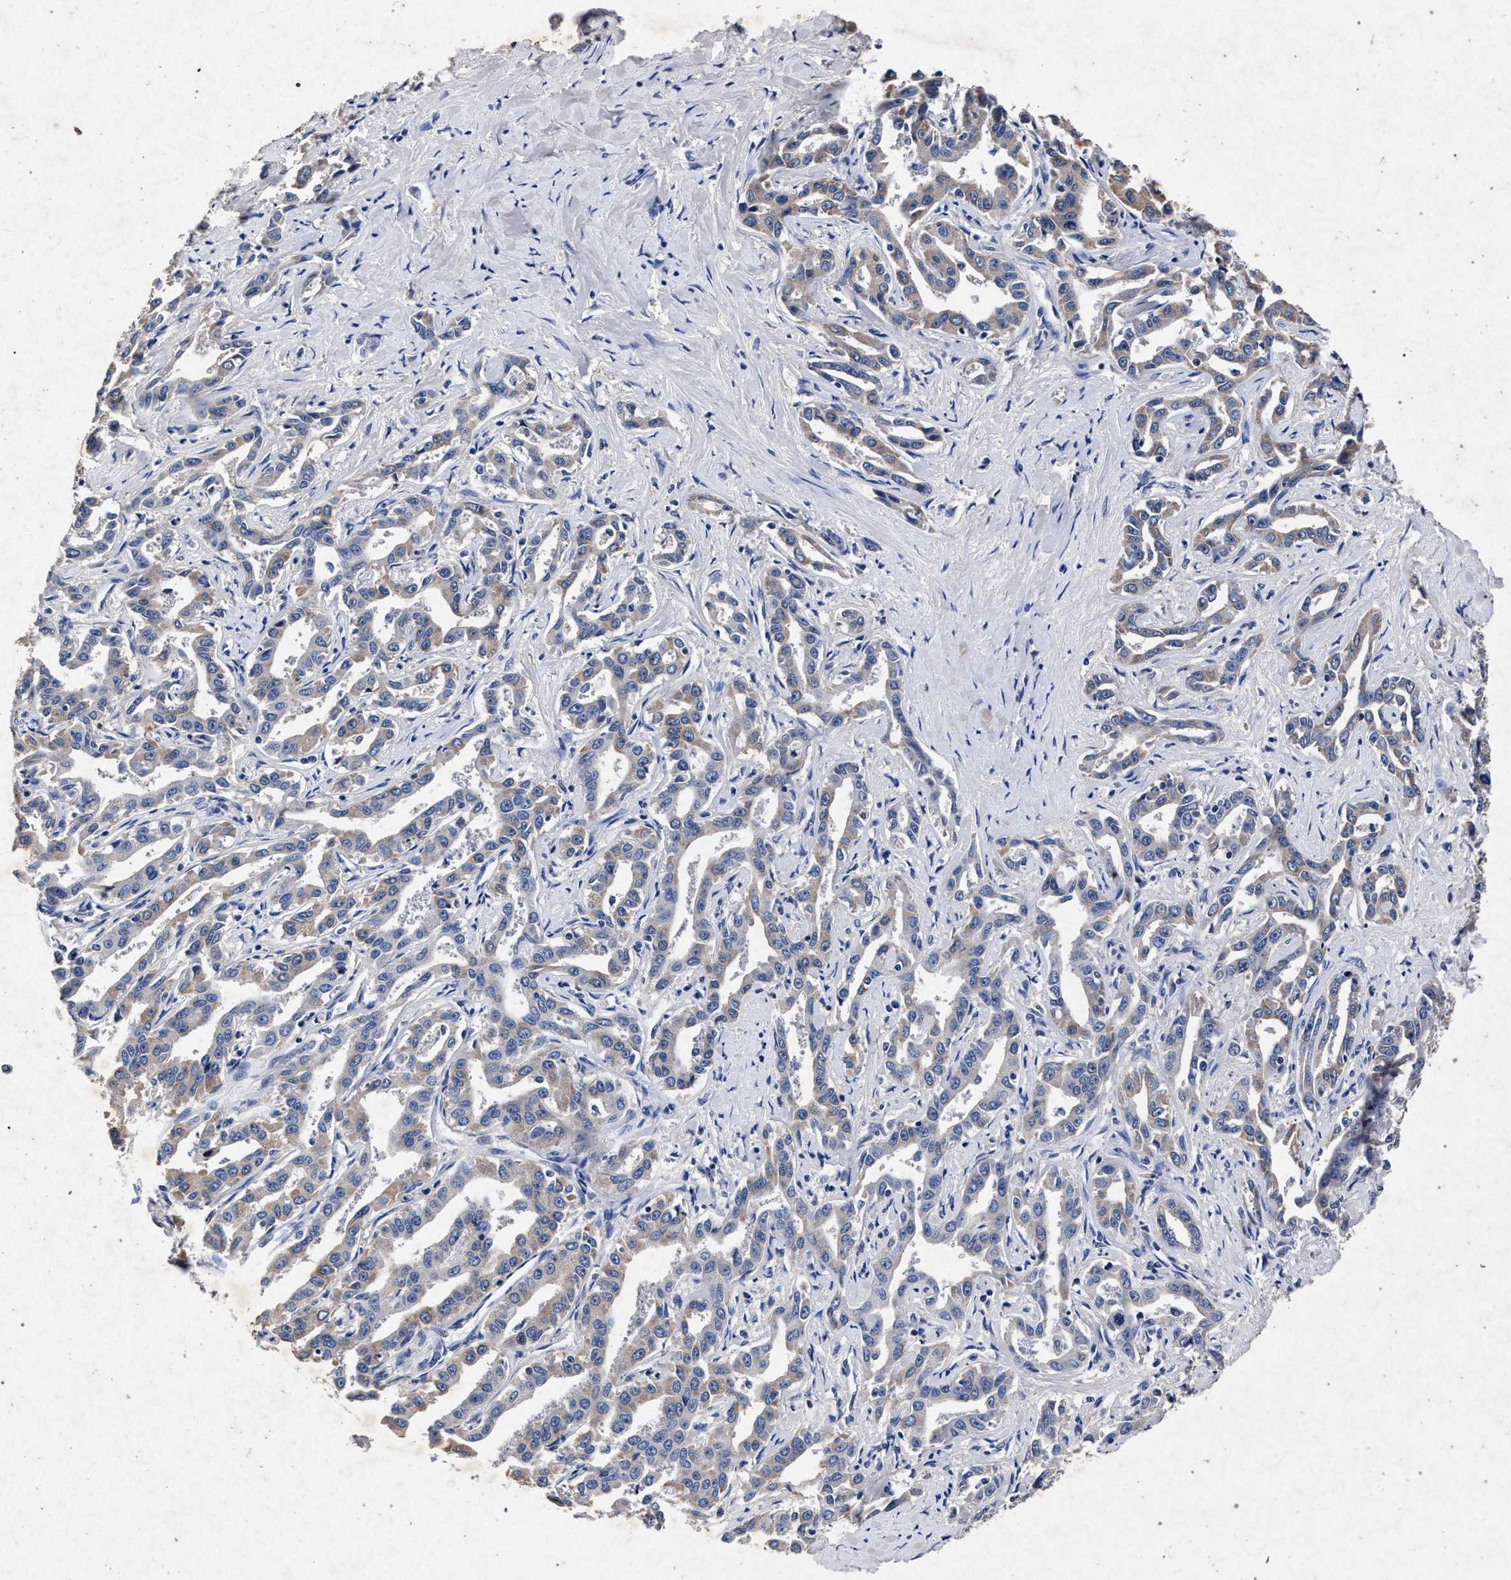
{"staining": {"intensity": "weak", "quantity": "<25%", "location": "cytoplasmic/membranous"}, "tissue": "liver cancer", "cell_type": "Tumor cells", "image_type": "cancer", "snomed": [{"axis": "morphology", "description": "Cholangiocarcinoma"}, {"axis": "topography", "description": "Liver"}], "caption": "A photomicrograph of human cholangiocarcinoma (liver) is negative for staining in tumor cells.", "gene": "ATP1A2", "patient": {"sex": "male", "age": 59}}